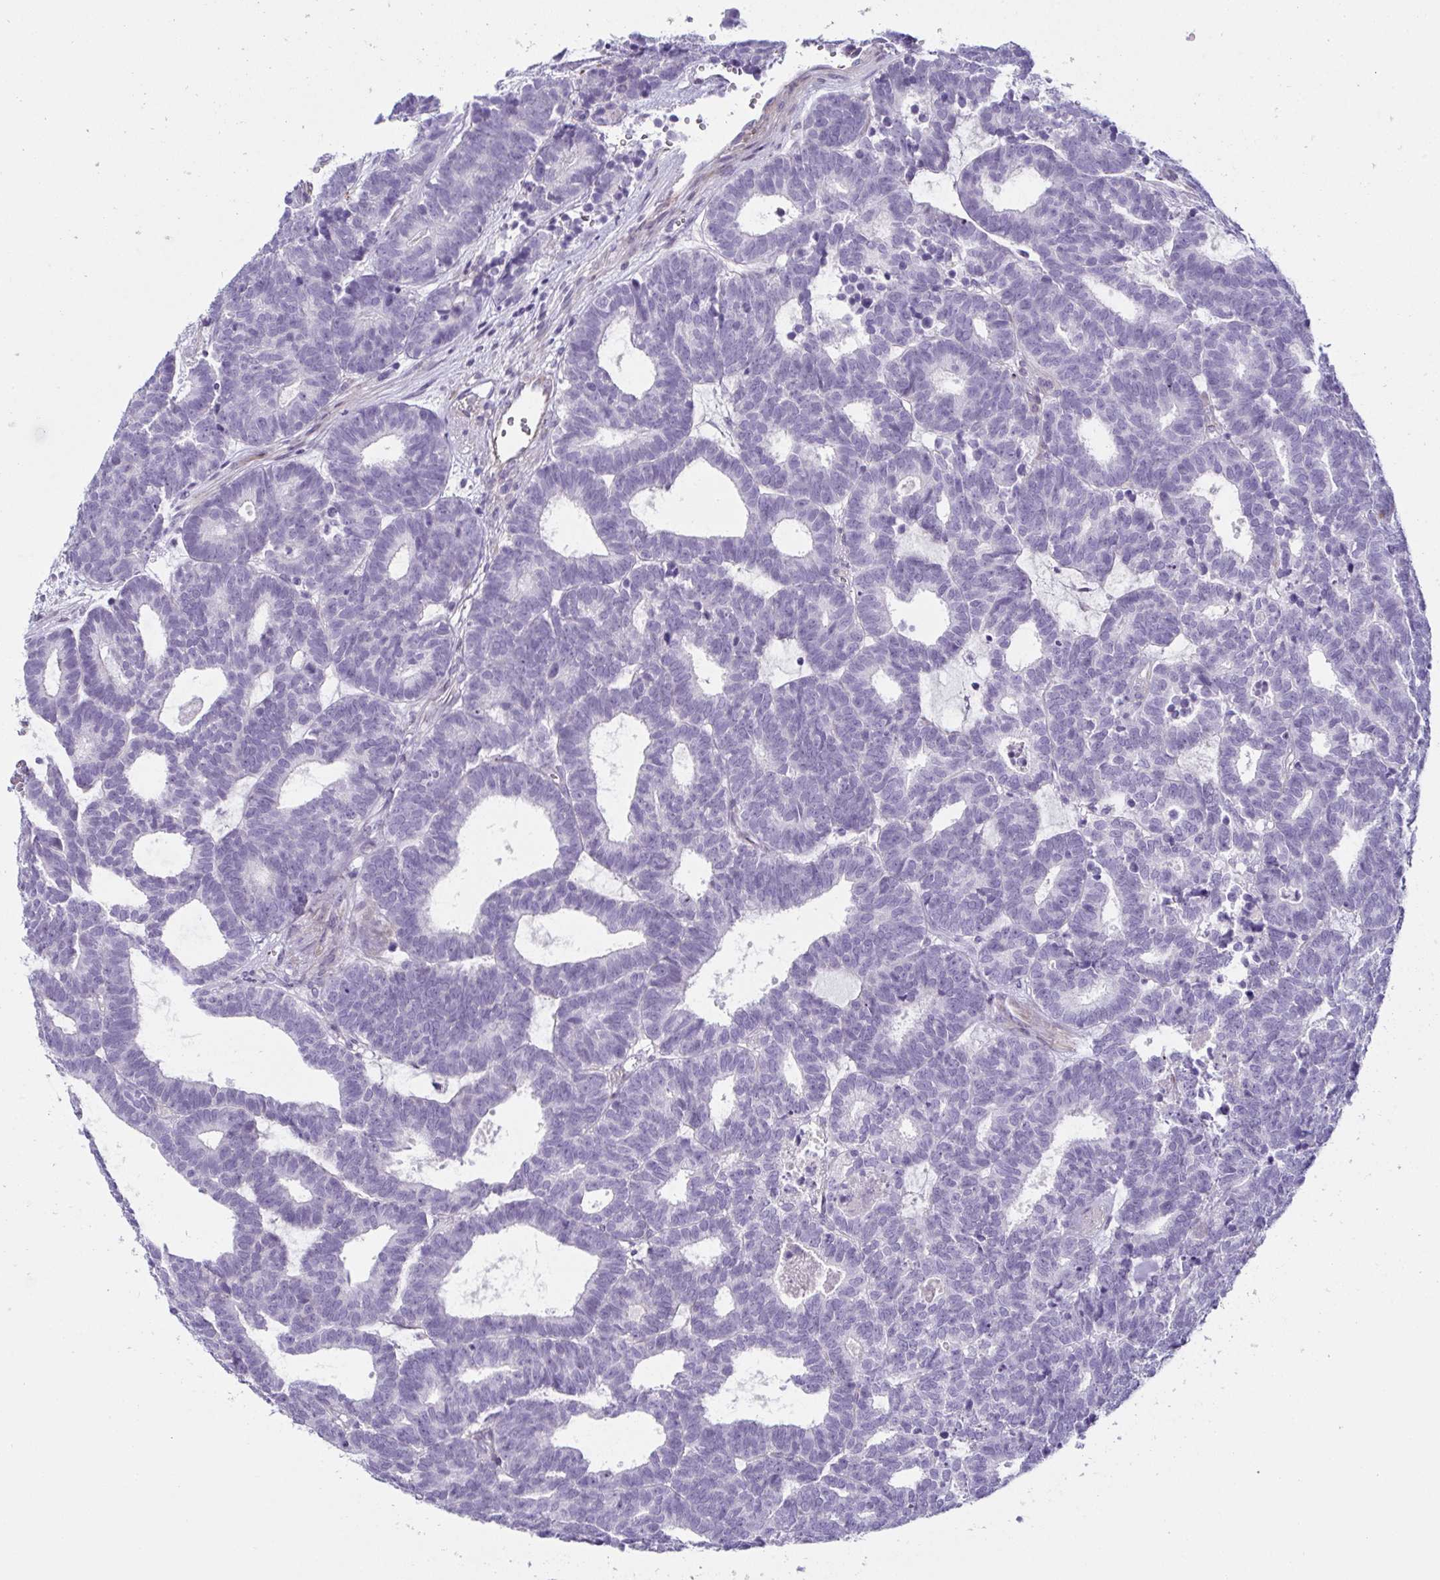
{"staining": {"intensity": "negative", "quantity": "none", "location": "none"}, "tissue": "head and neck cancer", "cell_type": "Tumor cells", "image_type": "cancer", "snomed": [{"axis": "morphology", "description": "Adenocarcinoma, NOS"}, {"axis": "topography", "description": "Head-Neck"}], "caption": "The IHC histopathology image has no significant expression in tumor cells of adenocarcinoma (head and neck) tissue.", "gene": "OR5P3", "patient": {"sex": "female", "age": 81}}